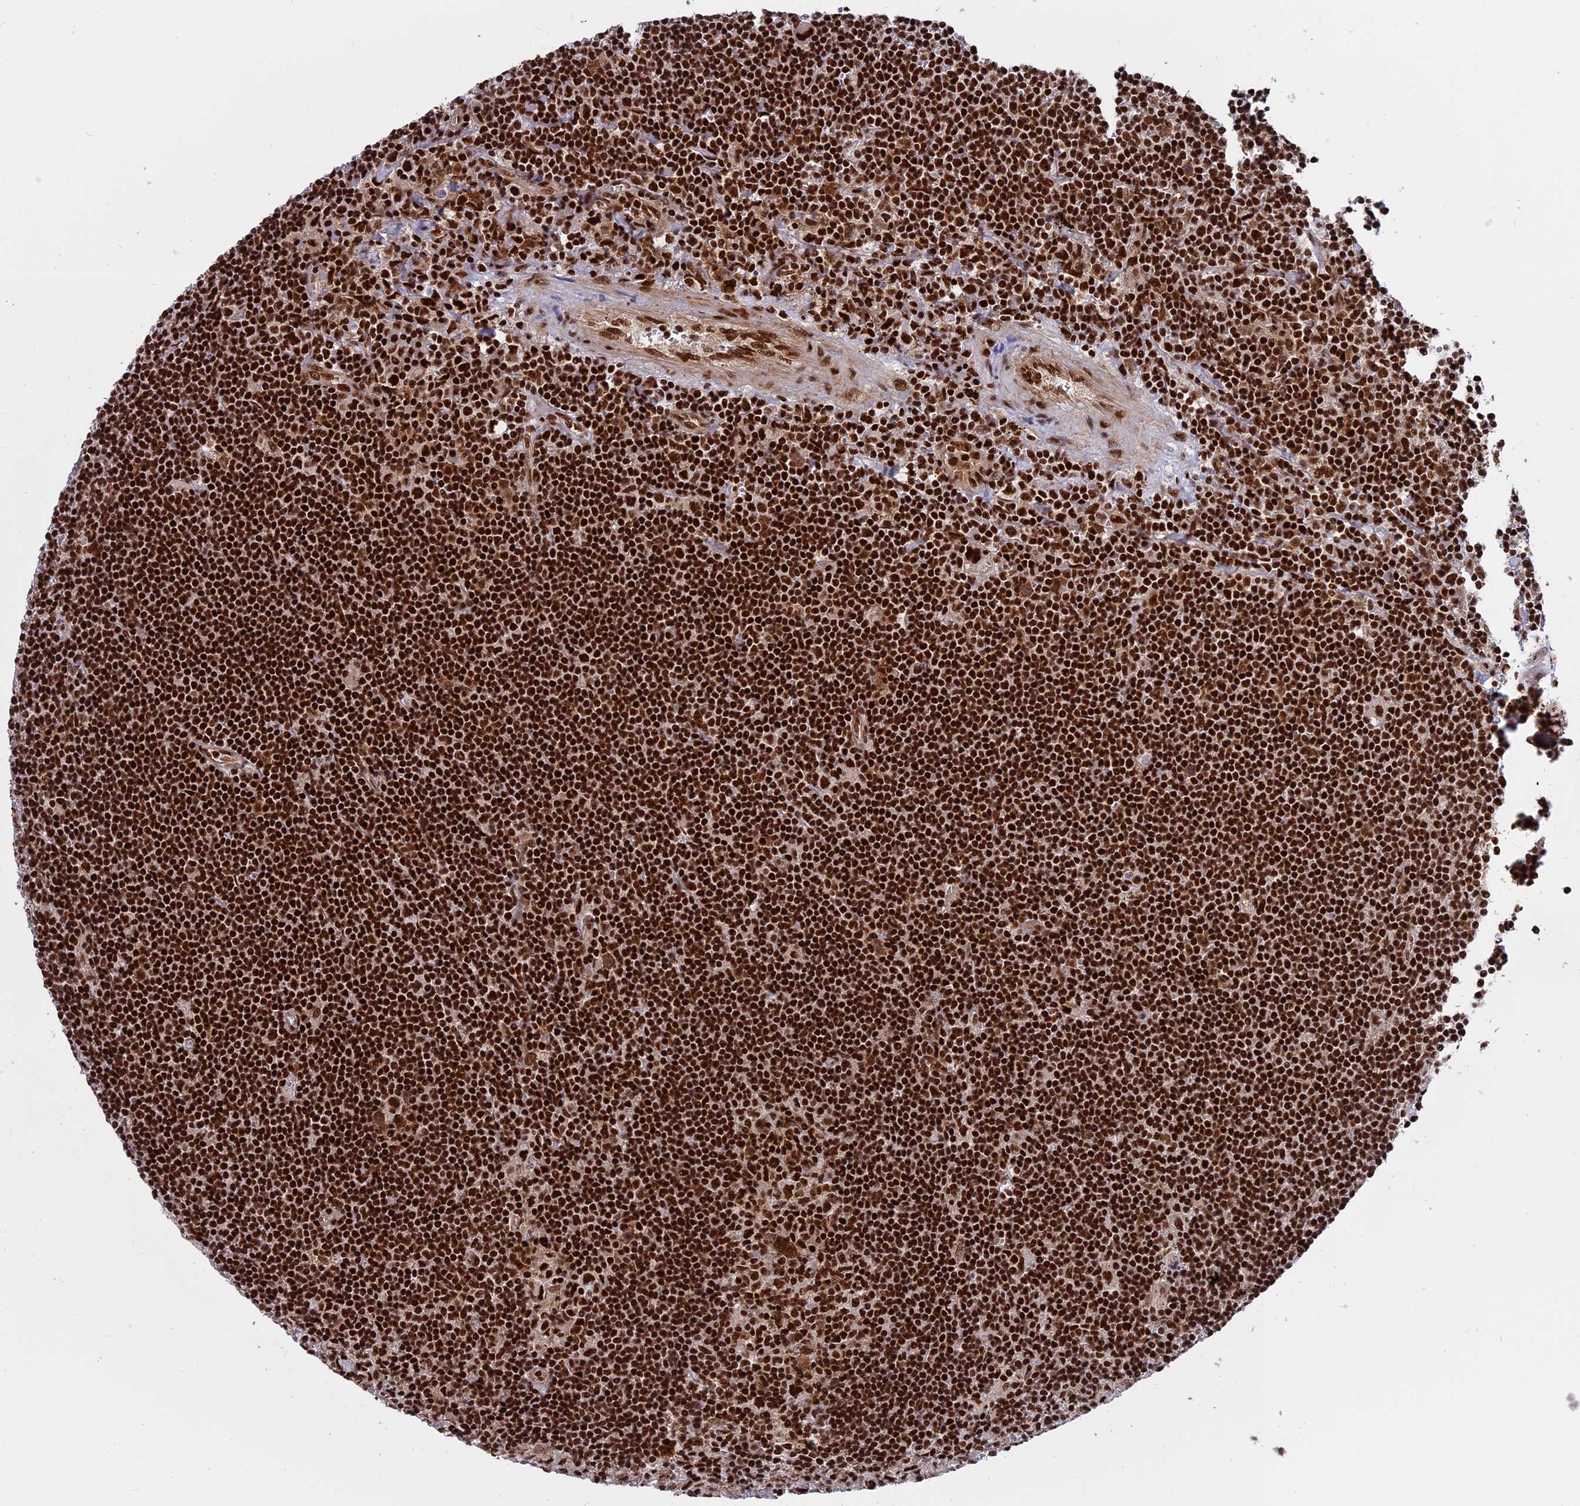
{"staining": {"intensity": "strong", "quantity": ">75%", "location": "nuclear"}, "tissue": "lymphoma", "cell_type": "Tumor cells", "image_type": "cancer", "snomed": [{"axis": "morphology", "description": "Malignant lymphoma, non-Hodgkin's type, Low grade"}, {"axis": "topography", "description": "Spleen"}], "caption": "Immunohistochemical staining of human lymphoma displays high levels of strong nuclear protein staining in about >75% of tumor cells.", "gene": "RAMAC", "patient": {"sex": "male", "age": 76}}